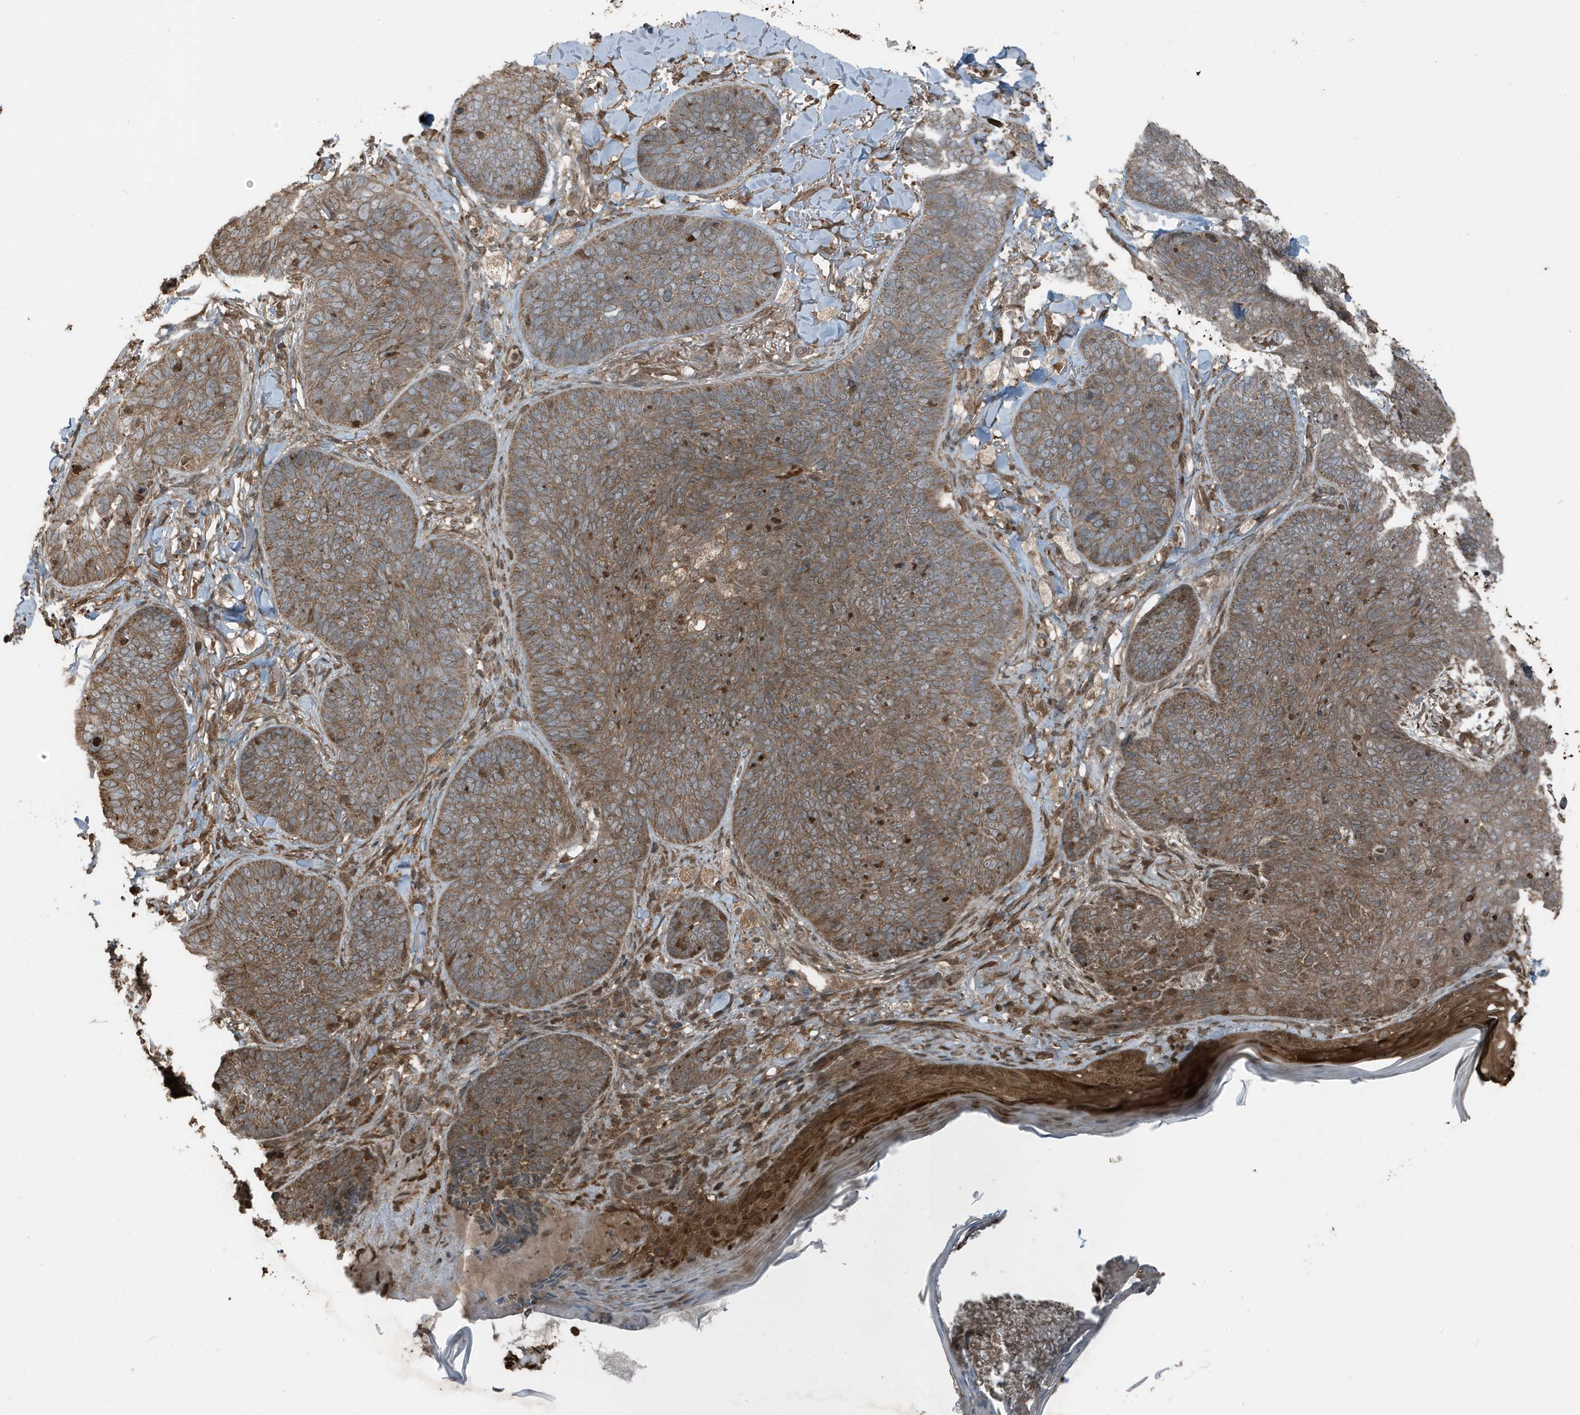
{"staining": {"intensity": "moderate", "quantity": ">75%", "location": "cytoplasmic/membranous"}, "tissue": "skin cancer", "cell_type": "Tumor cells", "image_type": "cancer", "snomed": [{"axis": "morphology", "description": "Basal cell carcinoma"}, {"axis": "topography", "description": "Skin"}], "caption": "Brown immunohistochemical staining in basal cell carcinoma (skin) exhibits moderate cytoplasmic/membranous positivity in approximately >75% of tumor cells. (brown staining indicates protein expression, while blue staining denotes nuclei).", "gene": "AZI2", "patient": {"sex": "male", "age": 85}}